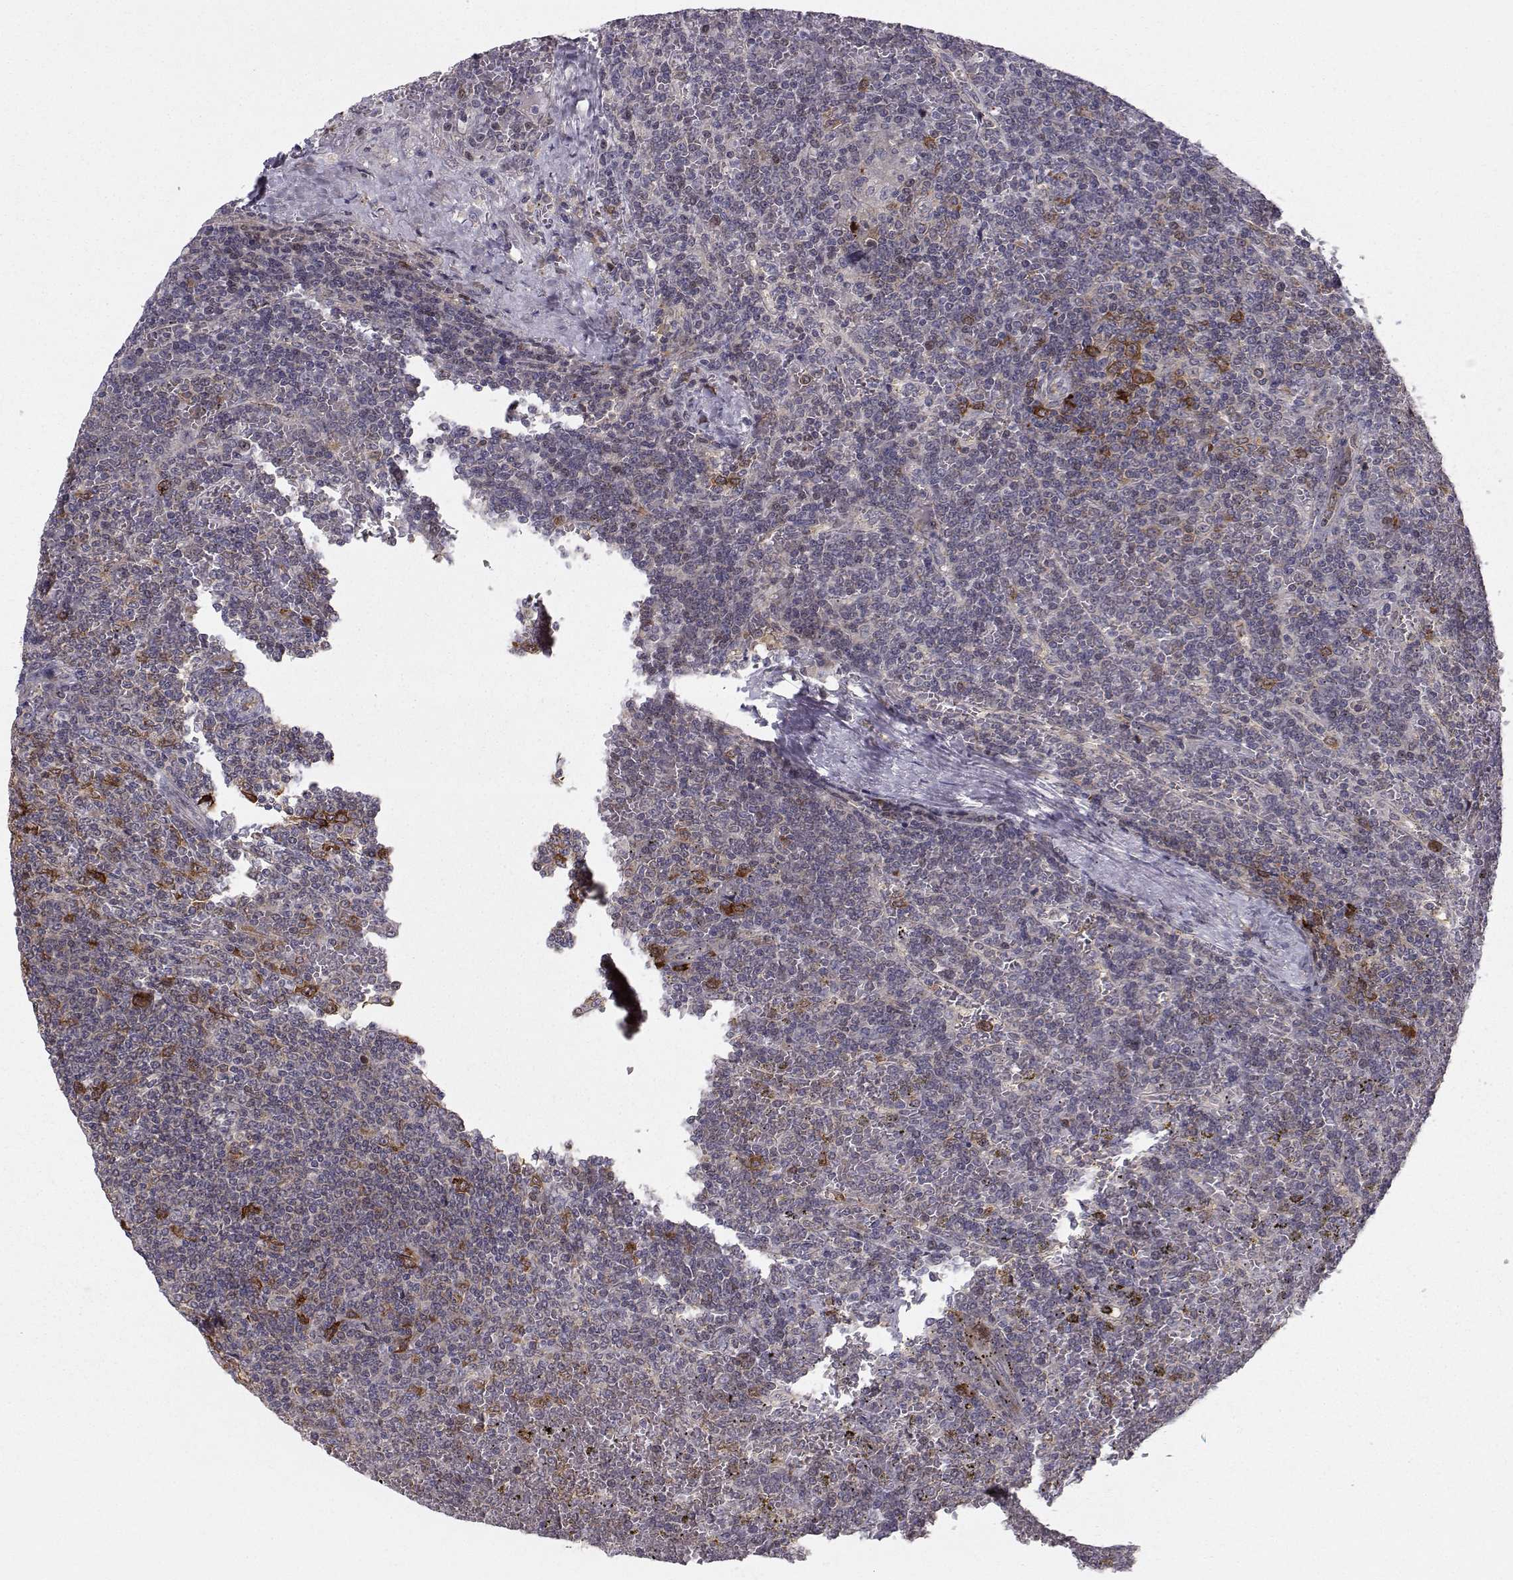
{"staining": {"intensity": "negative", "quantity": "none", "location": "none"}, "tissue": "lymphoma", "cell_type": "Tumor cells", "image_type": "cancer", "snomed": [{"axis": "morphology", "description": "Malignant lymphoma, non-Hodgkin's type, Low grade"}, {"axis": "topography", "description": "Spleen"}], "caption": "Immunohistochemical staining of low-grade malignant lymphoma, non-Hodgkin's type exhibits no significant staining in tumor cells.", "gene": "HSP90AB1", "patient": {"sex": "female", "age": 19}}